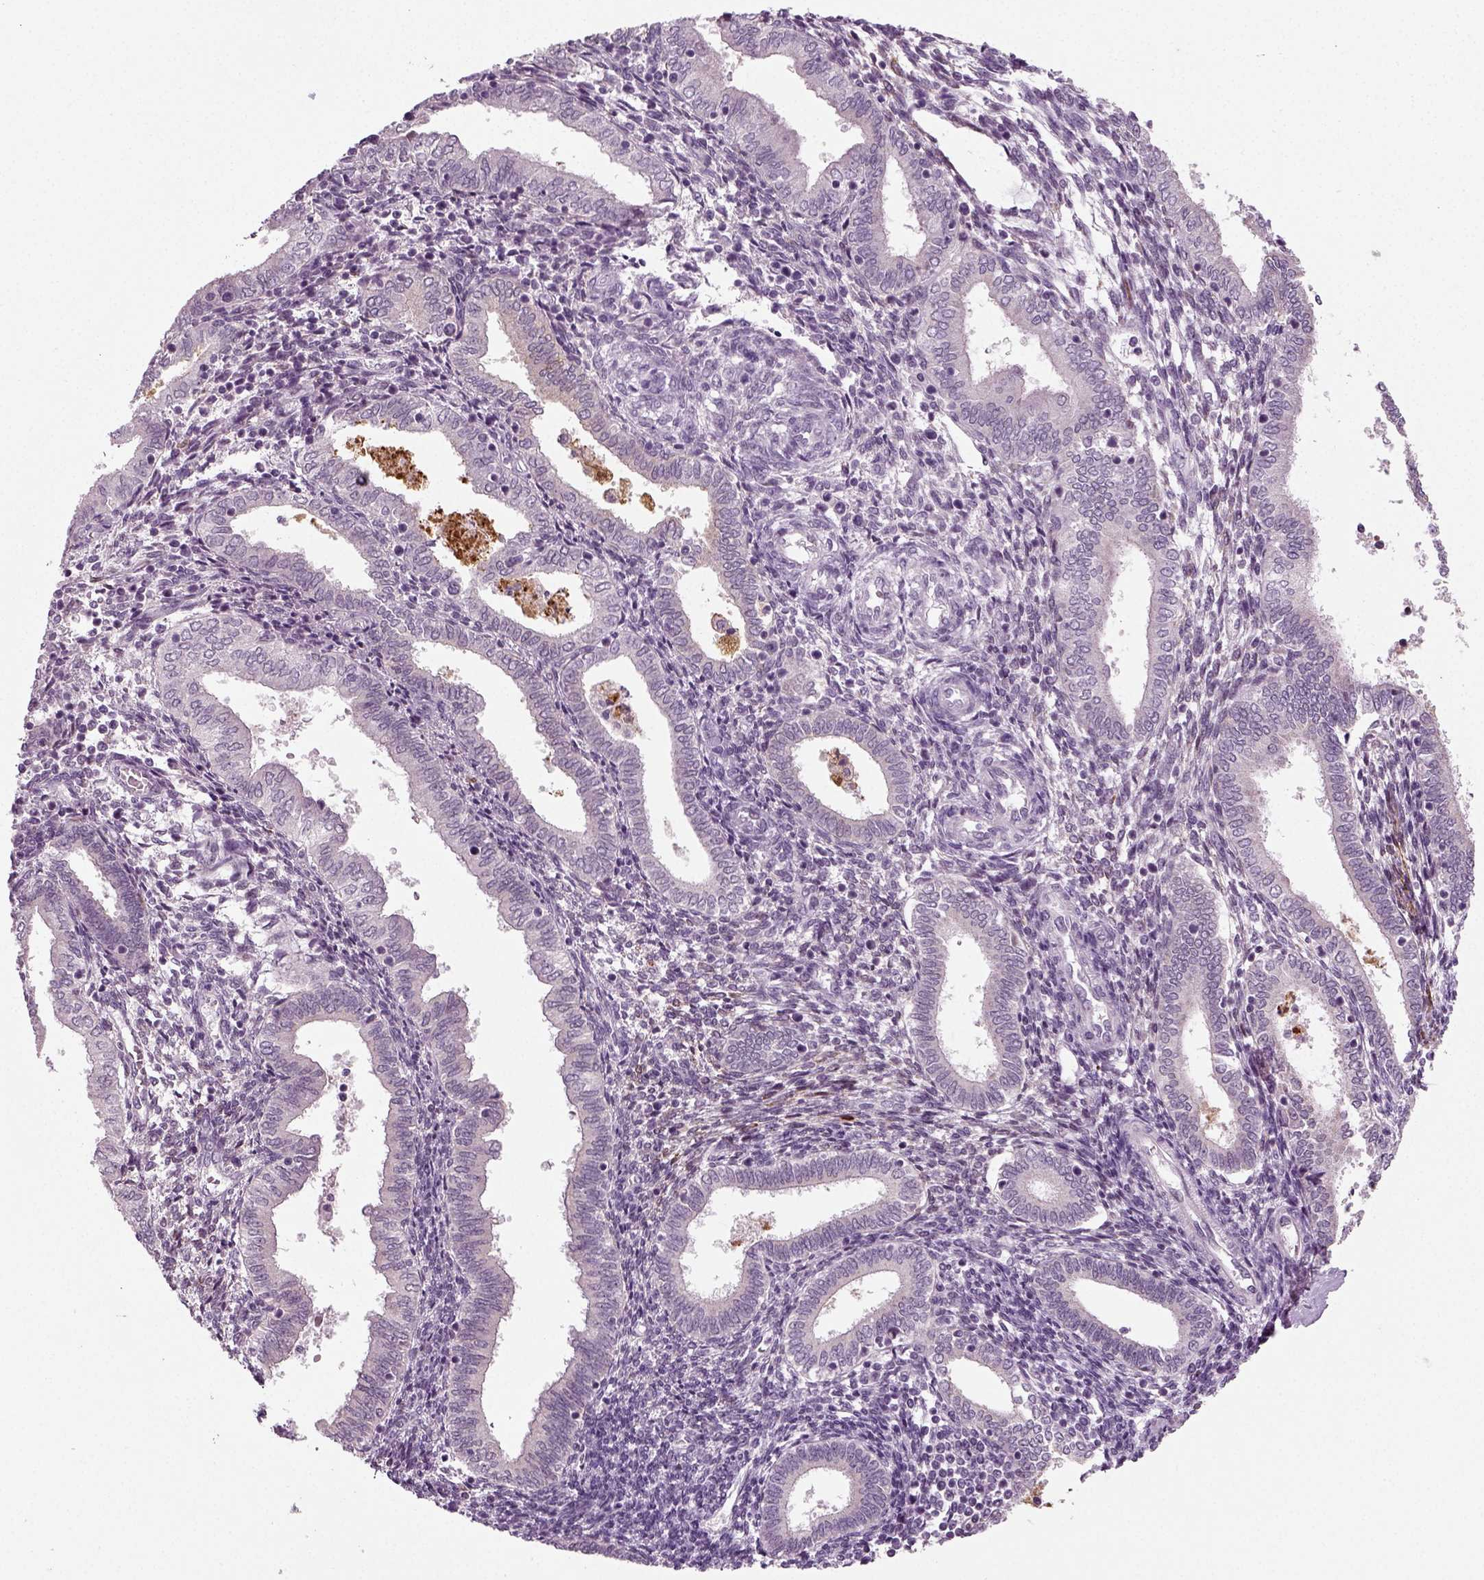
{"staining": {"intensity": "moderate", "quantity": "25%-75%", "location": "cytoplasmic/membranous"}, "tissue": "endometrium", "cell_type": "Cells in endometrial stroma", "image_type": "normal", "snomed": [{"axis": "morphology", "description": "Normal tissue, NOS"}, {"axis": "topography", "description": "Endometrium"}], "caption": "High-magnification brightfield microscopy of benign endometrium stained with DAB (brown) and counterstained with hematoxylin (blue). cells in endometrial stroma exhibit moderate cytoplasmic/membranous expression is appreciated in approximately25%-75% of cells.", "gene": "SYNGAP1", "patient": {"sex": "female", "age": 42}}